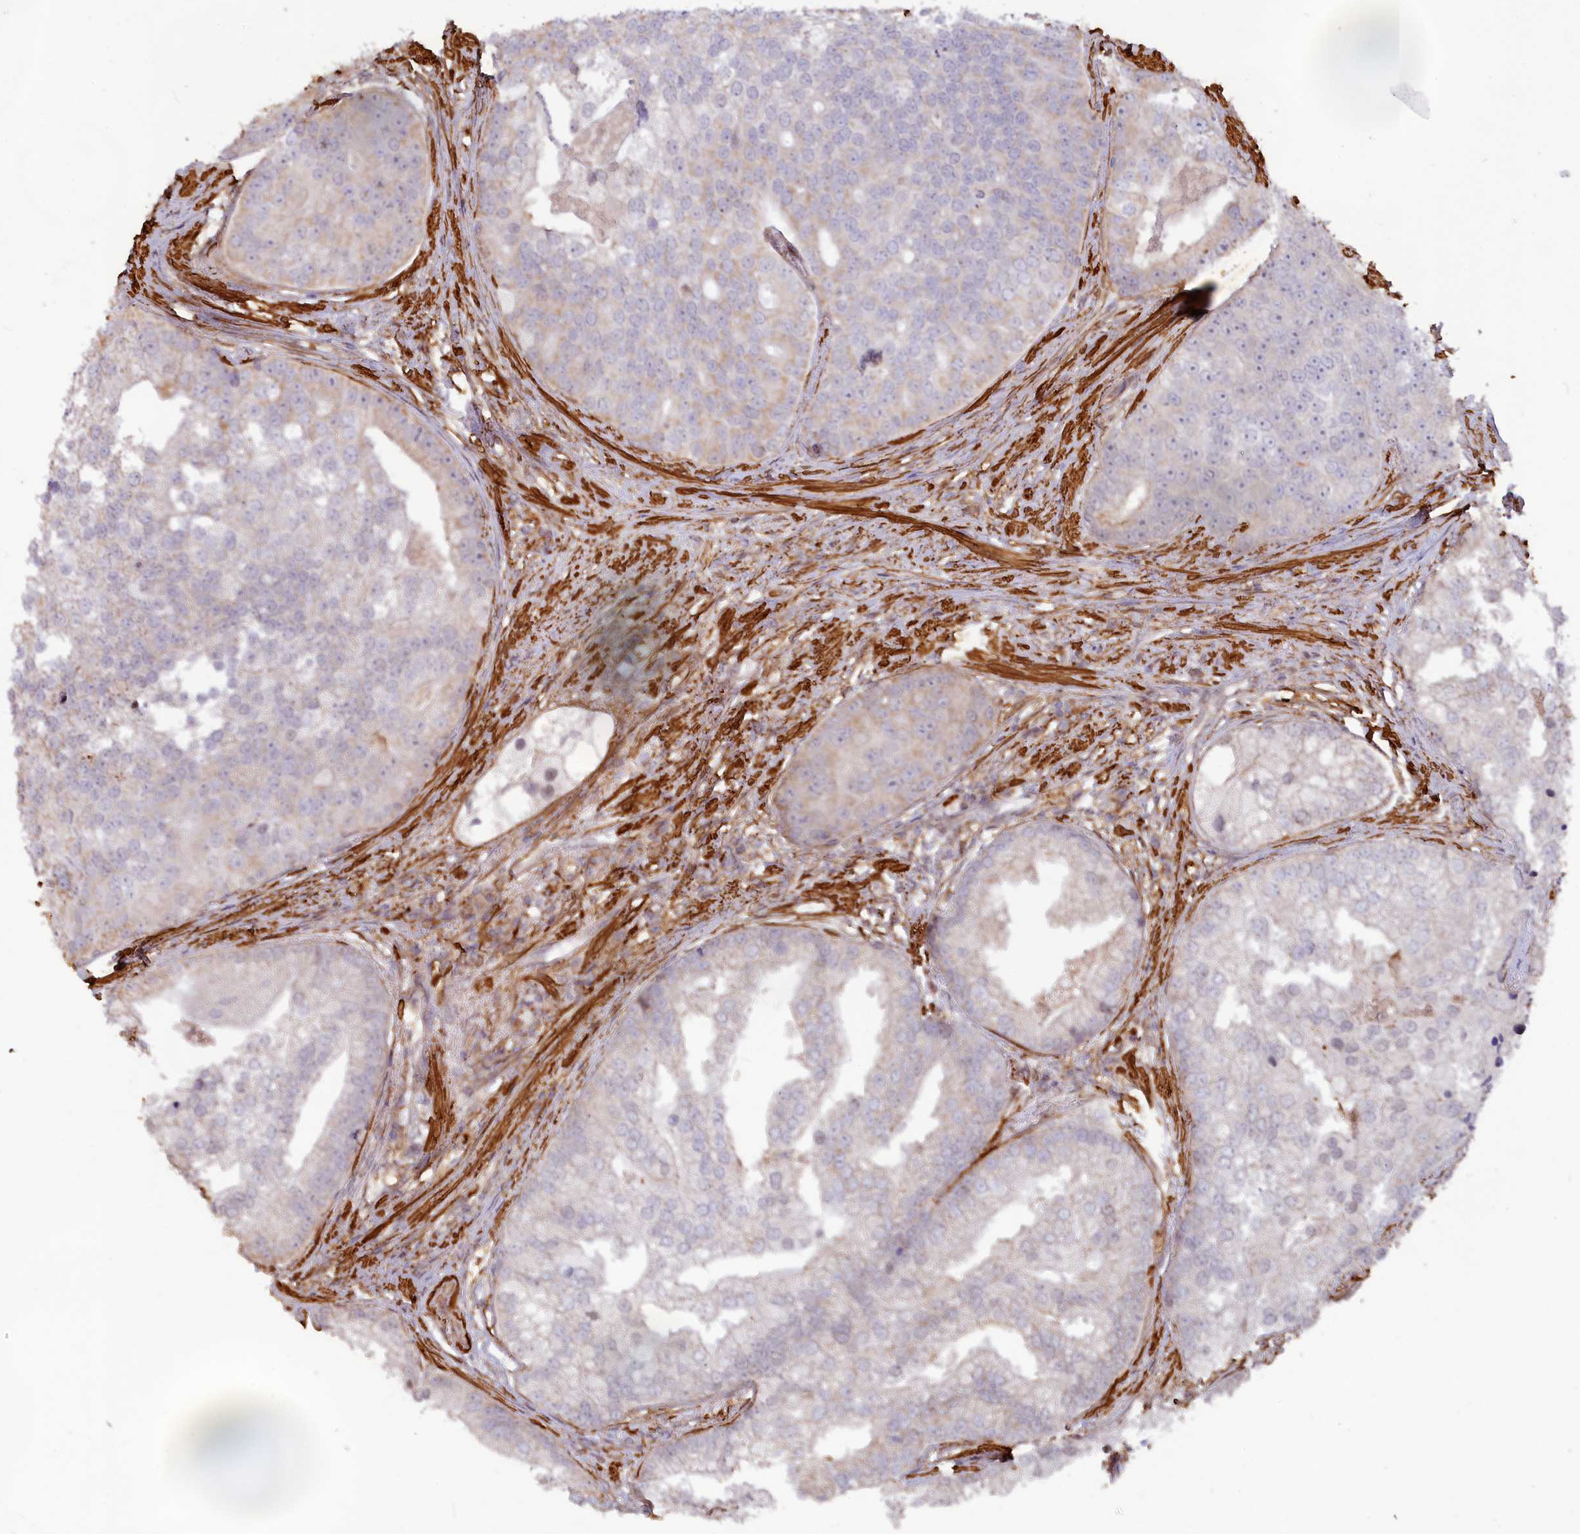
{"staining": {"intensity": "negative", "quantity": "none", "location": "none"}, "tissue": "prostate cancer", "cell_type": "Tumor cells", "image_type": "cancer", "snomed": [{"axis": "morphology", "description": "Adenocarcinoma, High grade"}, {"axis": "topography", "description": "Prostate"}], "caption": "Tumor cells show no significant protein staining in adenocarcinoma (high-grade) (prostate). (Brightfield microscopy of DAB (3,3'-diaminobenzidine) immunohistochemistry (IHC) at high magnification).", "gene": "CCDC154", "patient": {"sex": "male", "age": 62}}